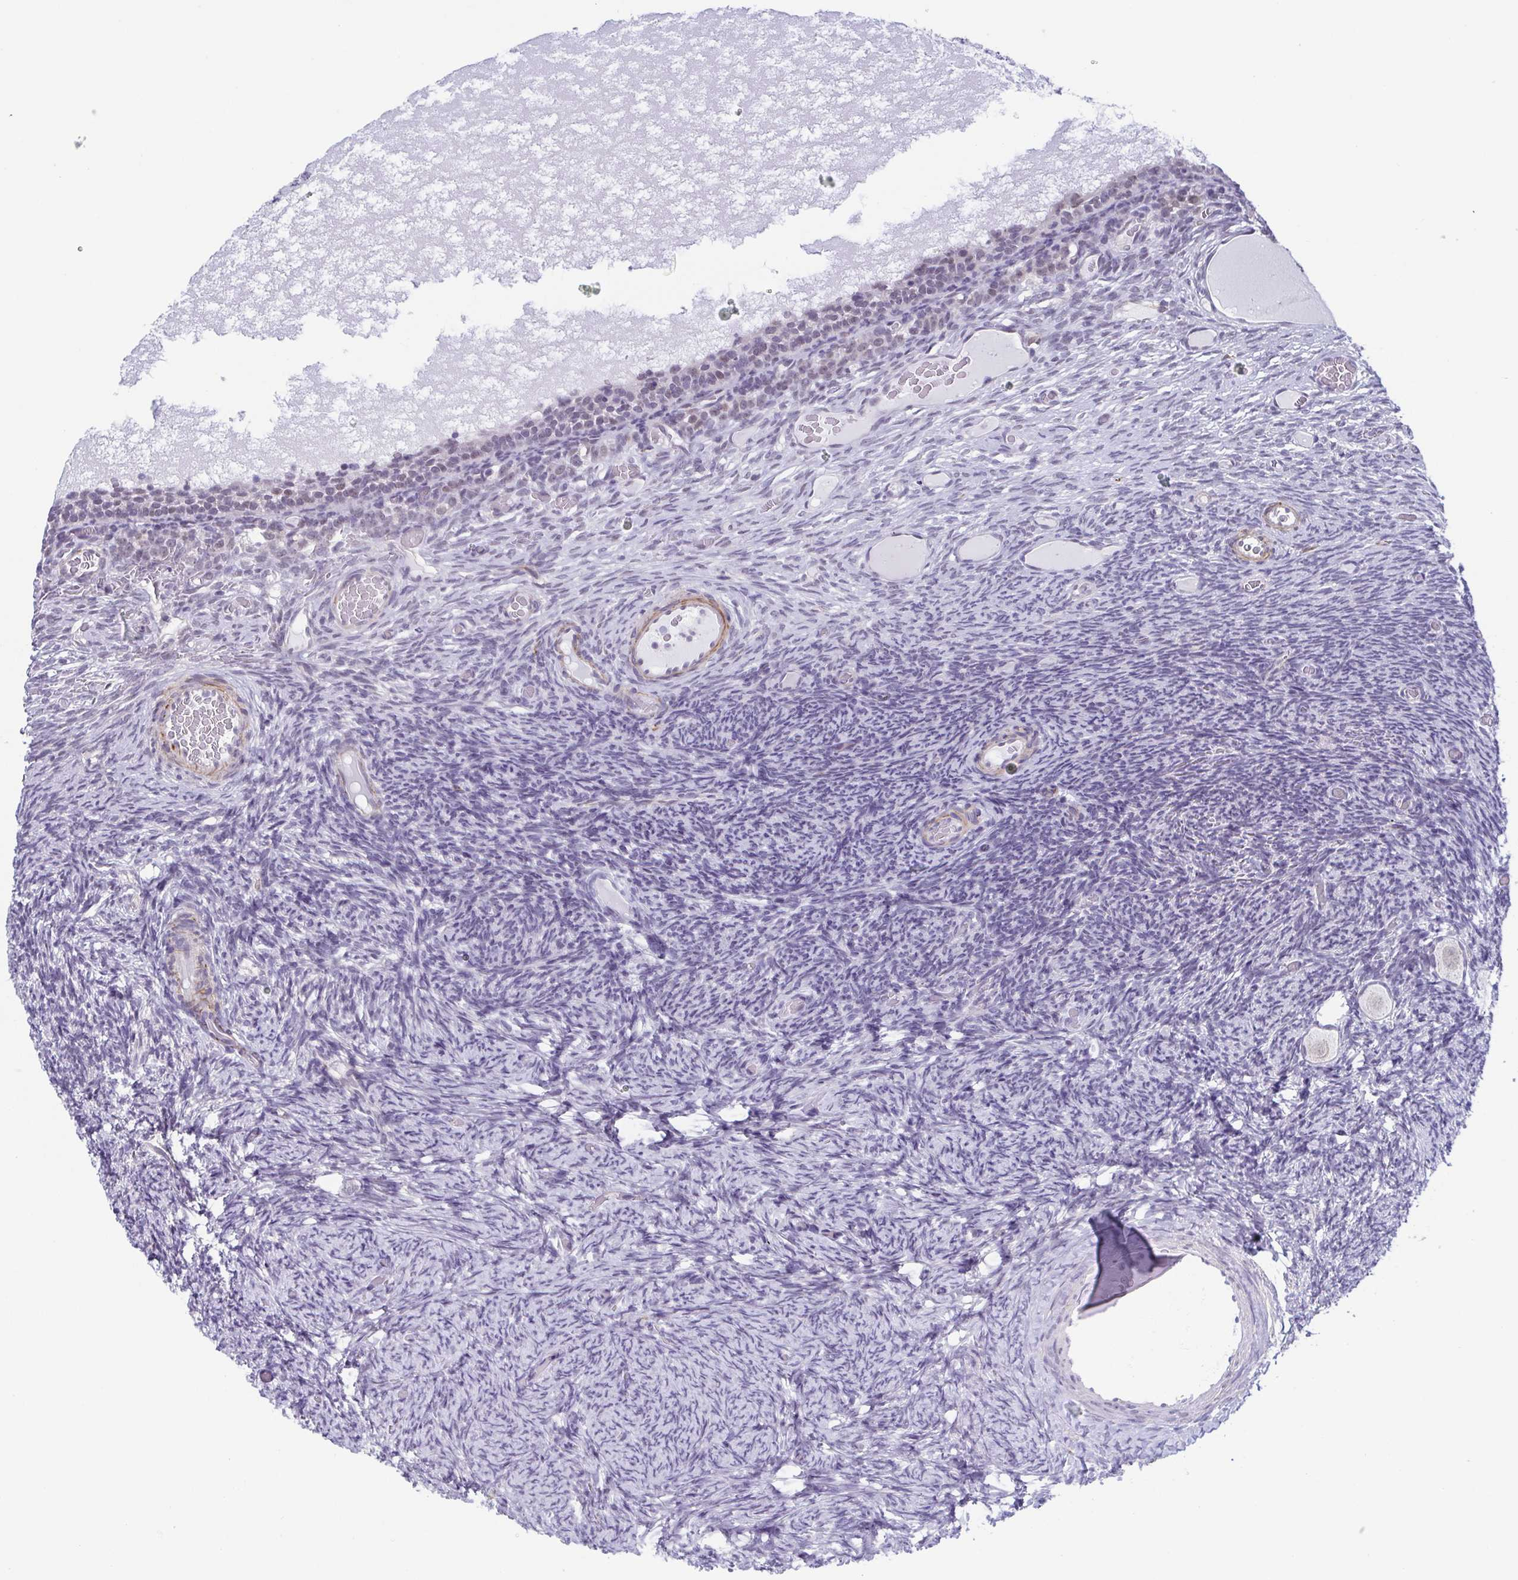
{"staining": {"intensity": "negative", "quantity": "none", "location": "none"}, "tissue": "ovary", "cell_type": "Ovarian stroma cells", "image_type": "normal", "snomed": [{"axis": "morphology", "description": "Normal tissue, NOS"}, {"axis": "topography", "description": "Ovary"}], "caption": "IHC histopathology image of unremarkable human ovary stained for a protein (brown), which exhibits no expression in ovarian stroma cells.", "gene": "TMEM92", "patient": {"sex": "female", "age": 34}}